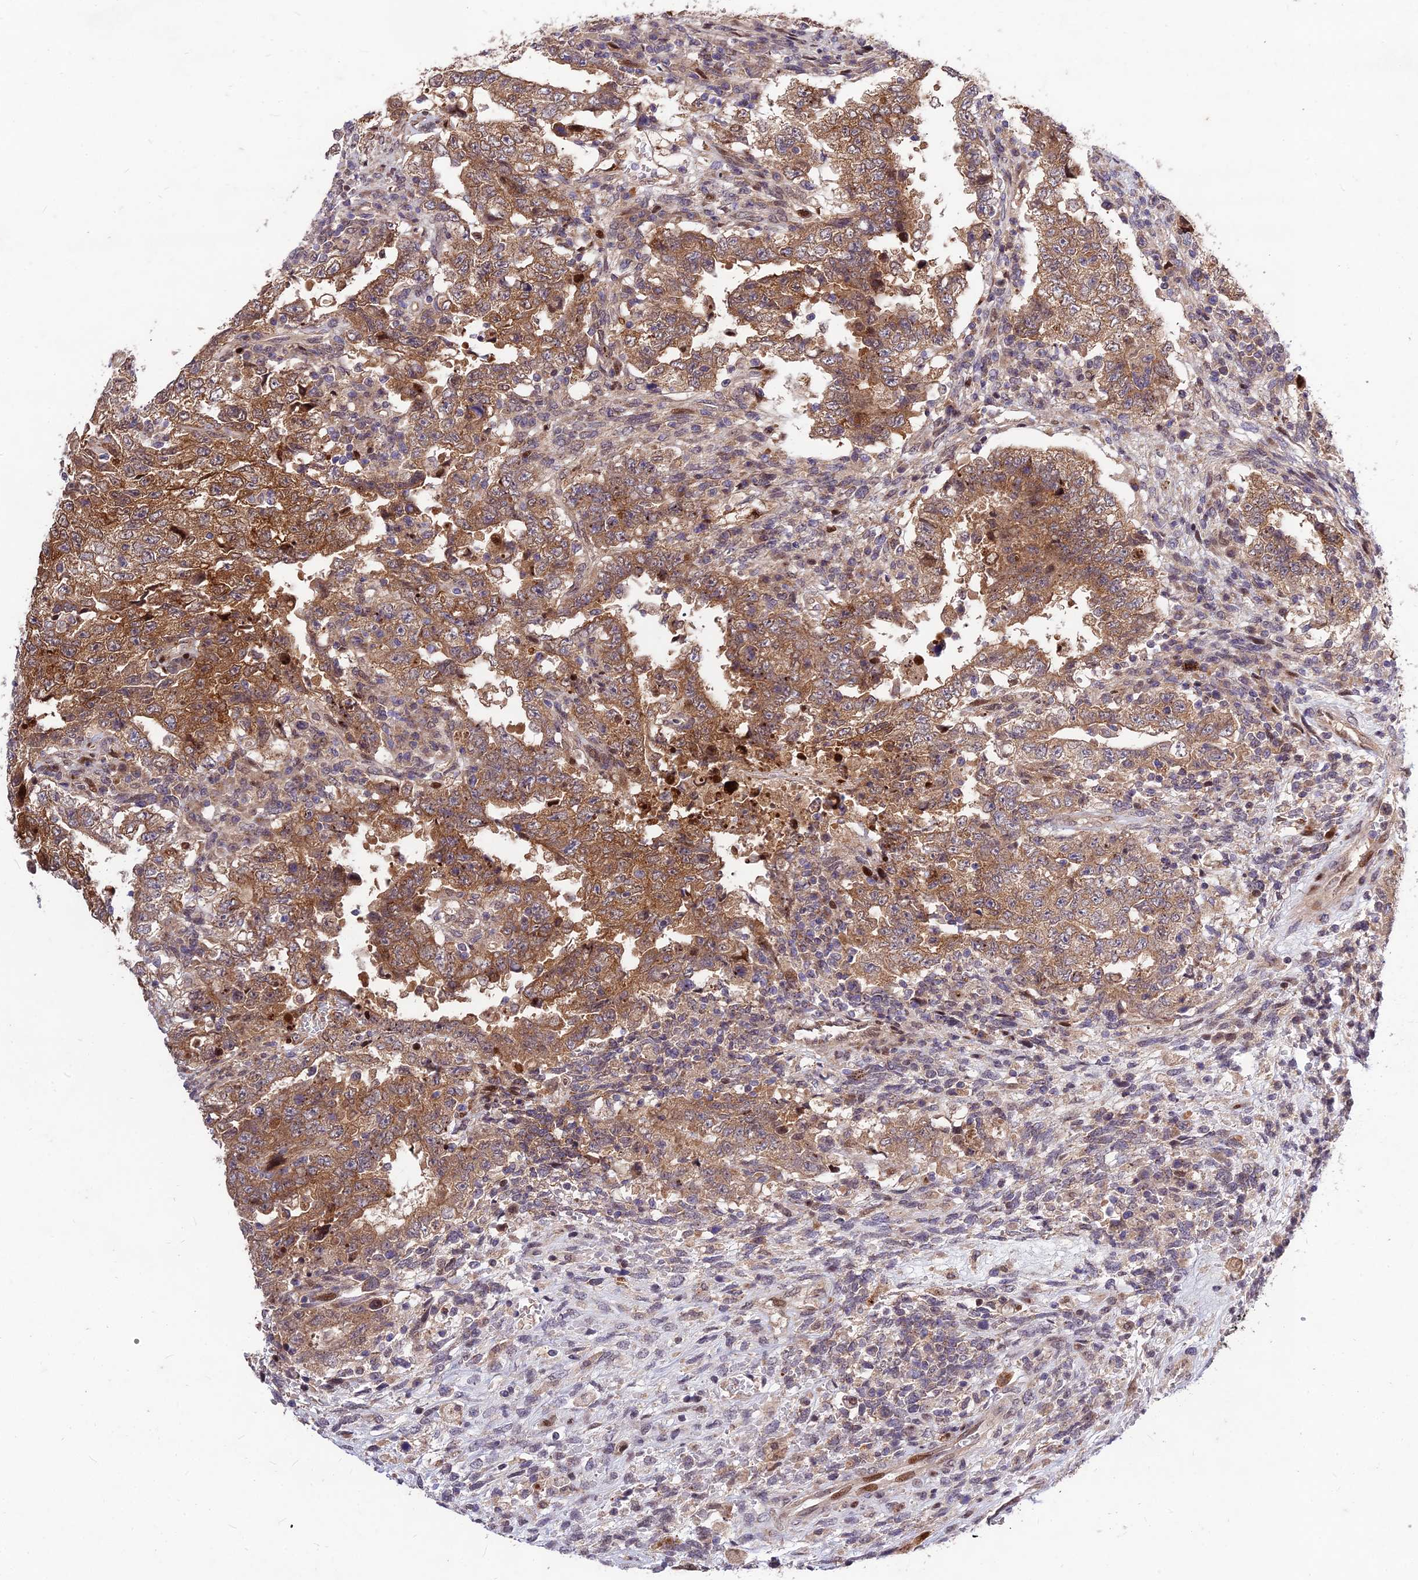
{"staining": {"intensity": "moderate", "quantity": ">75%", "location": "cytoplasmic/membranous"}, "tissue": "testis cancer", "cell_type": "Tumor cells", "image_type": "cancer", "snomed": [{"axis": "morphology", "description": "Carcinoma, Embryonal, NOS"}, {"axis": "topography", "description": "Testis"}], "caption": "About >75% of tumor cells in testis embryonal carcinoma demonstrate moderate cytoplasmic/membranous protein positivity as visualized by brown immunohistochemical staining.", "gene": "MKKS", "patient": {"sex": "male", "age": 26}}